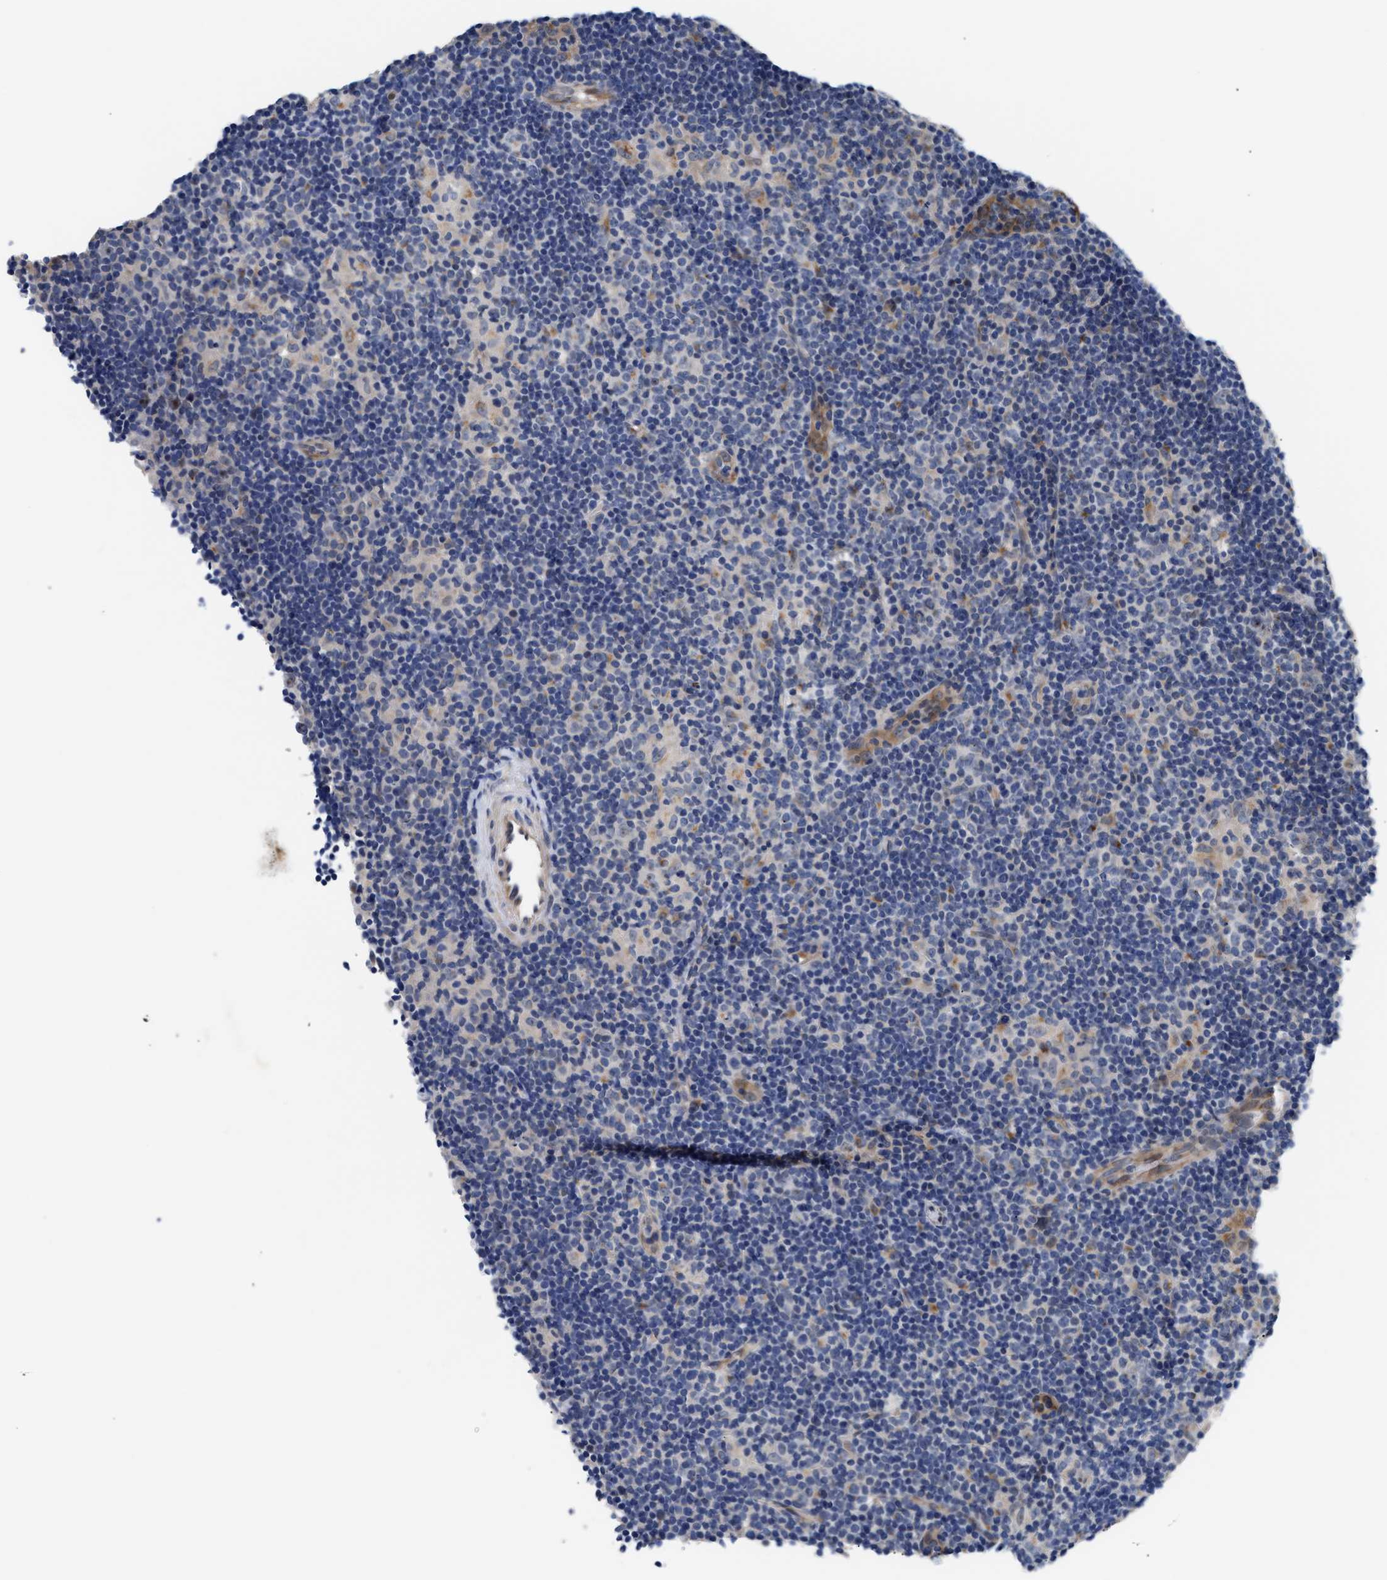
{"staining": {"intensity": "negative", "quantity": "none", "location": "none"}, "tissue": "lymphoma", "cell_type": "Tumor cells", "image_type": "cancer", "snomed": [{"axis": "morphology", "description": "Hodgkin's disease, NOS"}, {"axis": "topography", "description": "Lymph node"}], "caption": "This is a micrograph of immunohistochemistry staining of lymphoma, which shows no staining in tumor cells. (Brightfield microscopy of DAB immunohistochemistry (IHC) at high magnification).", "gene": "CCDC146", "patient": {"sex": "female", "age": 57}}